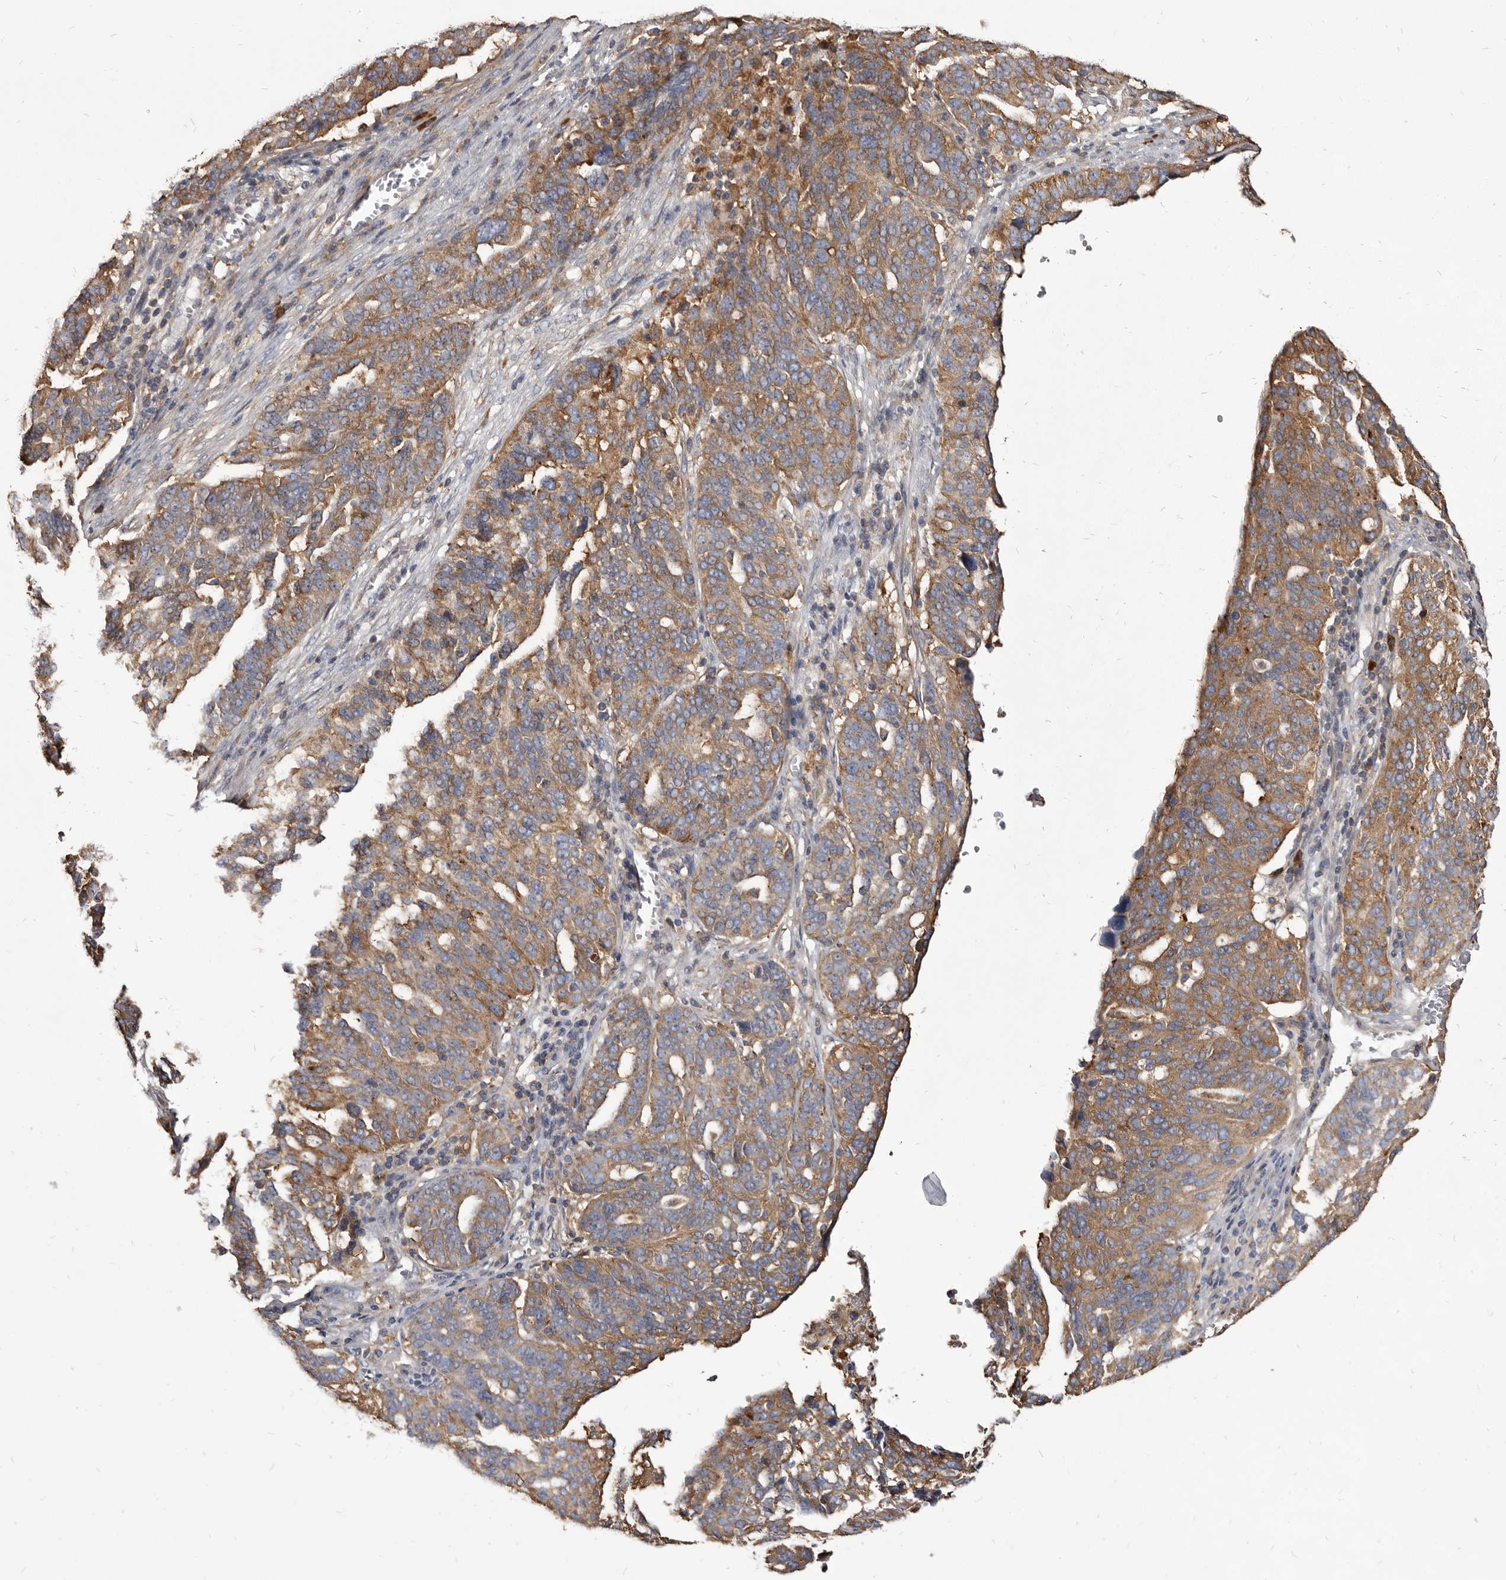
{"staining": {"intensity": "moderate", "quantity": ">75%", "location": "cytoplasmic/membranous"}, "tissue": "ovarian cancer", "cell_type": "Tumor cells", "image_type": "cancer", "snomed": [{"axis": "morphology", "description": "Cystadenocarcinoma, serous, NOS"}, {"axis": "topography", "description": "Ovary"}], "caption": "Immunohistochemical staining of human ovarian cancer (serous cystadenocarcinoma) reveals medium levels of moderate cytoplasmic/membranous protein positivity in approximately >75% of tumor cells.", "gene": "TPD52", "patient": {"sex": "female", "age": 59}}